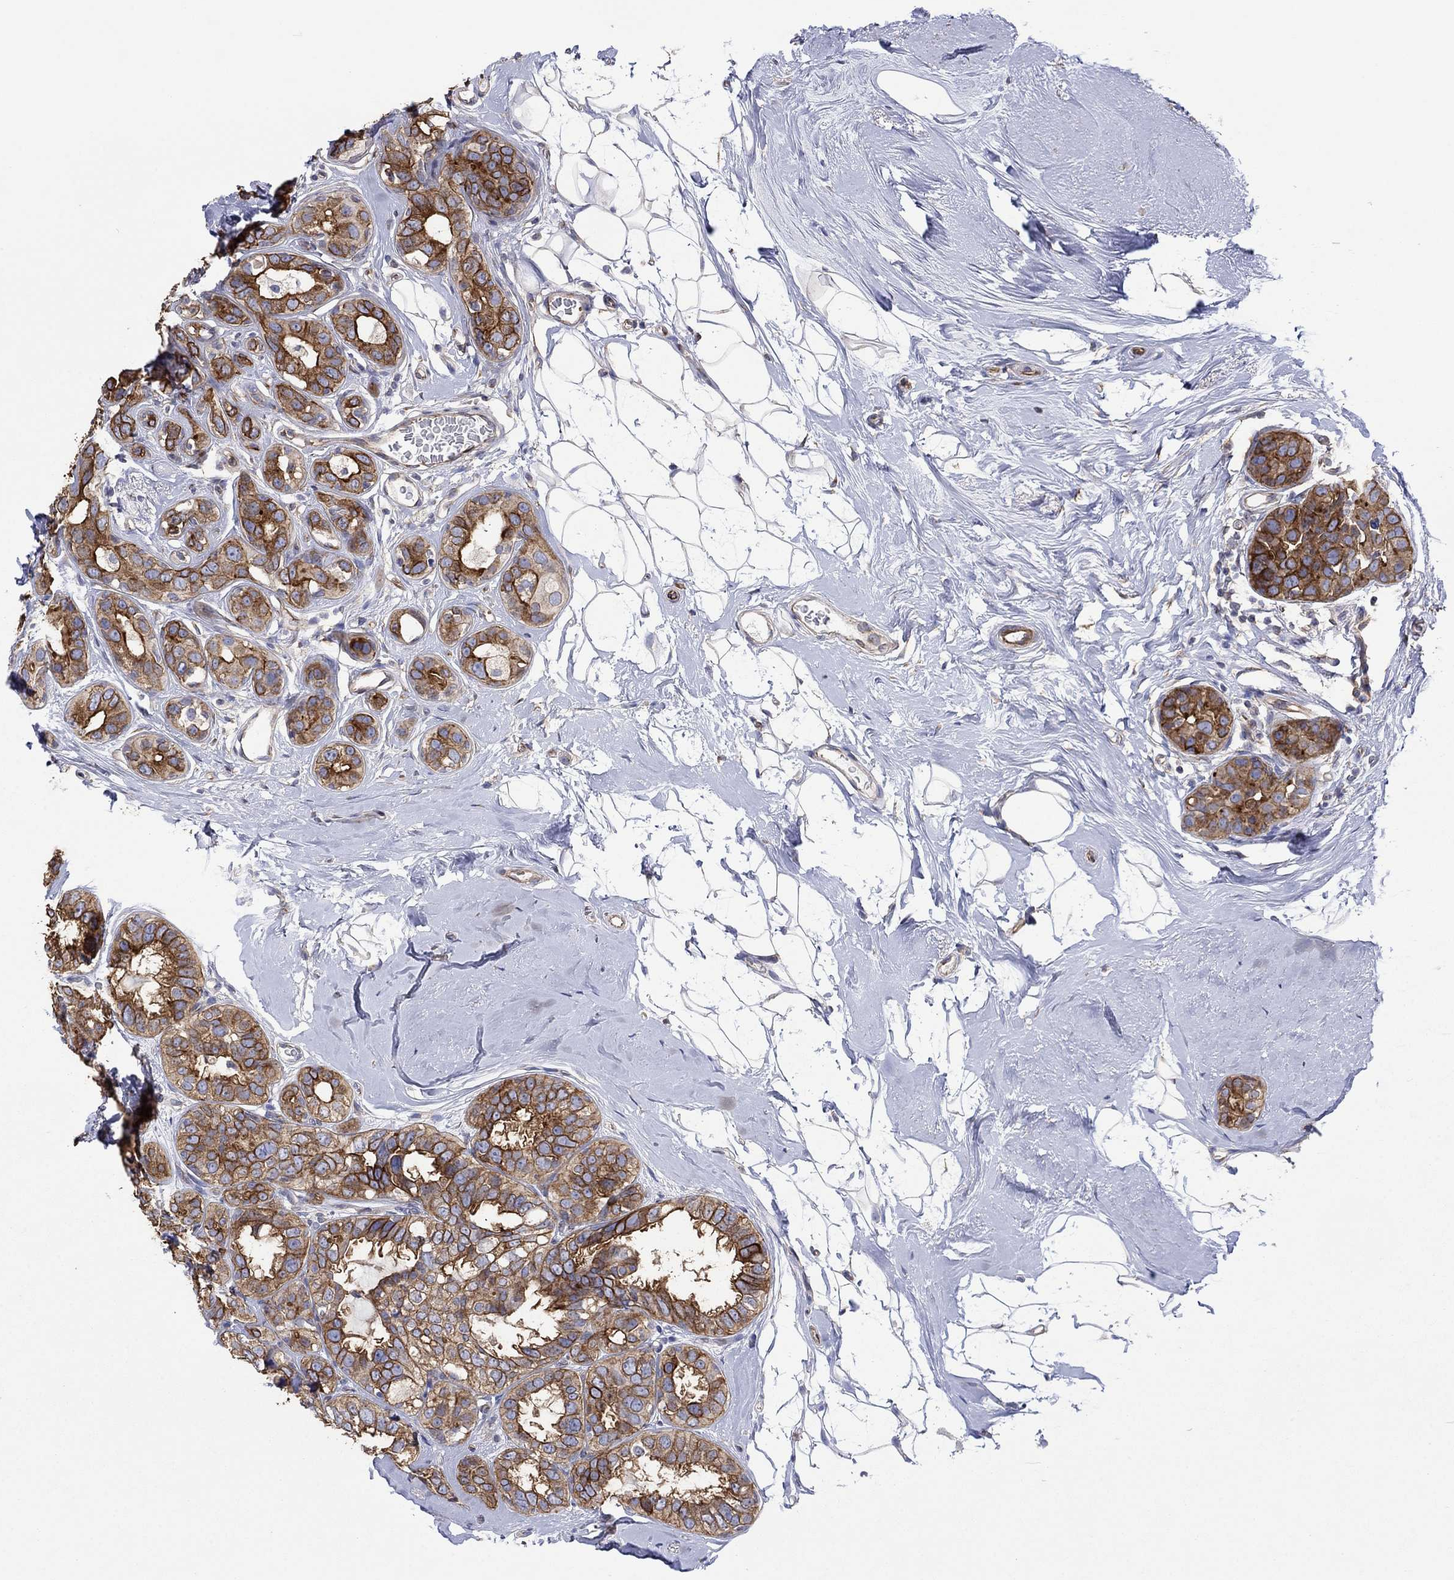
{"staining": {"intensity": "strong", "quantity": "25%-75%", "location": "cytoplasmic/membranous,nuclear"}, "tissue": "breast cancer", "cell_type": "Tumor cells", "image_type": "cancer", "snomed": [{"axis": "morphology", "description": "Duct carcinoma"}, {"axis": "topography", "description": "Breast"}], "caption": "Breast cancer tissue reveals strong cytoplasmic/membranous and nuclear positivity in approximately 25%-75% of tumor cells", "gene": "TPRN", "patient": {"sex": "female", "age": 55}}